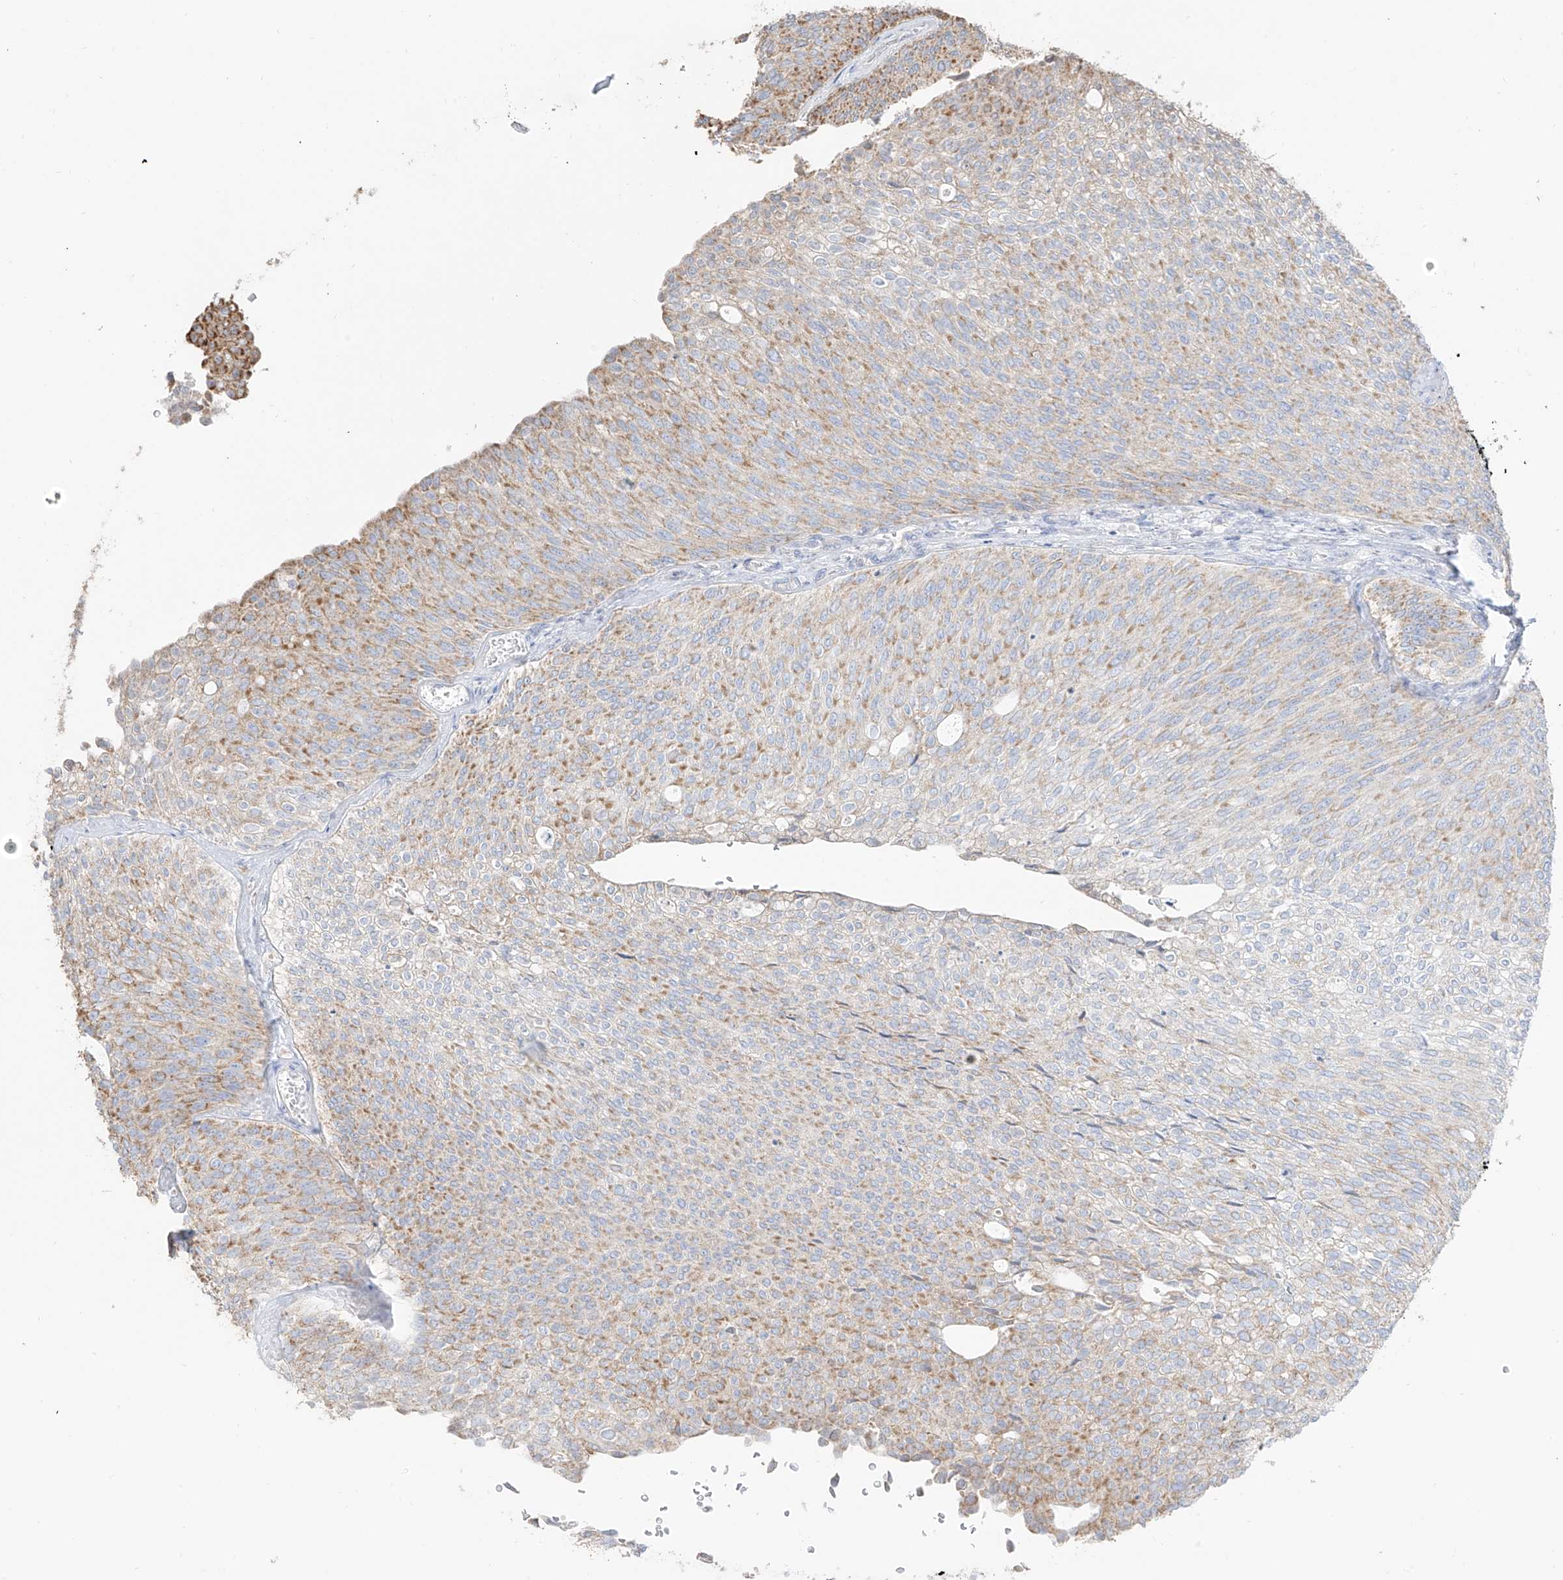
{"staining": {"intensity": "weak", "quantity": "25%-75%", "location": "cytoplasmic/membranous"}, "tissue": "urothelial cancer", "cell_type": "Tumor cells", "image_type": "cancer", "snomed": [{"axis": "morphology", "description": "Urothelial carcinoma, Low grade"}, {"axis": "topography", "description": "Urinary bladder"}], "caption": "There is low levels of weak cytoplasmic/membranous expression in tumor cells of urothelial carcinoma (low-grade), as demonstrated by immunohistochemical staining (brown color).", "gene": "ETHE1", "patient": {"sex": "female", "age": 79}}